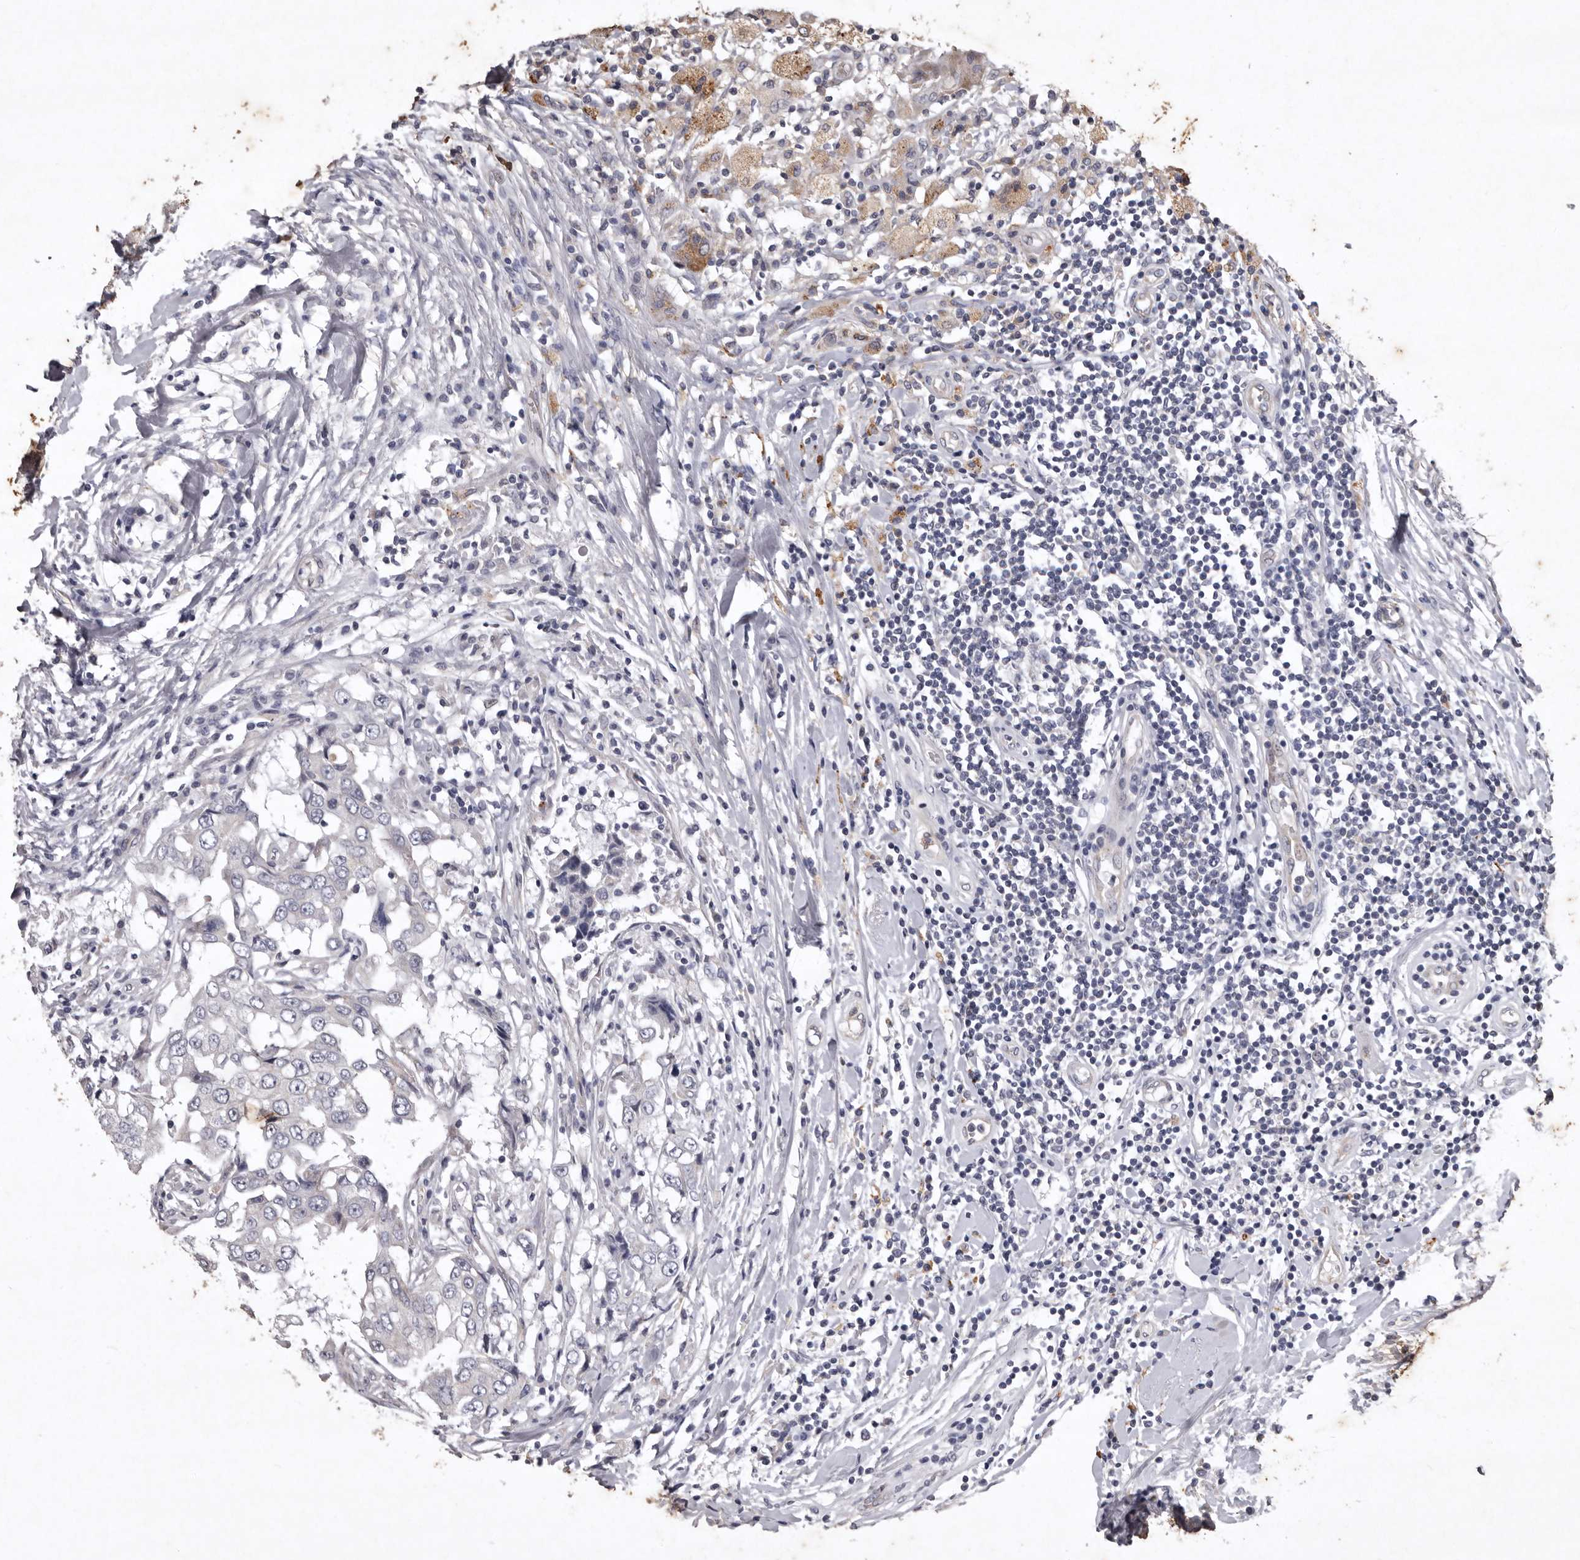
{"staining": {"intensity": "negative", "quantity": "none", "location": "none"}, "tissue": "breast cancer", "cell_type": "Tumor cells", "image_type": "cancer", "snomed": [{"axis": "morphology", "description": "Duct carcinoma"}, {"axis": "topography", "description": "Breast"}], "caption": "Micrograph shows no protein staining in tumor cells of breast cancer tissue. (DAB (3,3'-diaminobenzidine) immunohistochemistry (IHC) with hematoxylin counter stain).", "gene": "NKAIN4", "patient": {"sex": "female", "age": 27}}